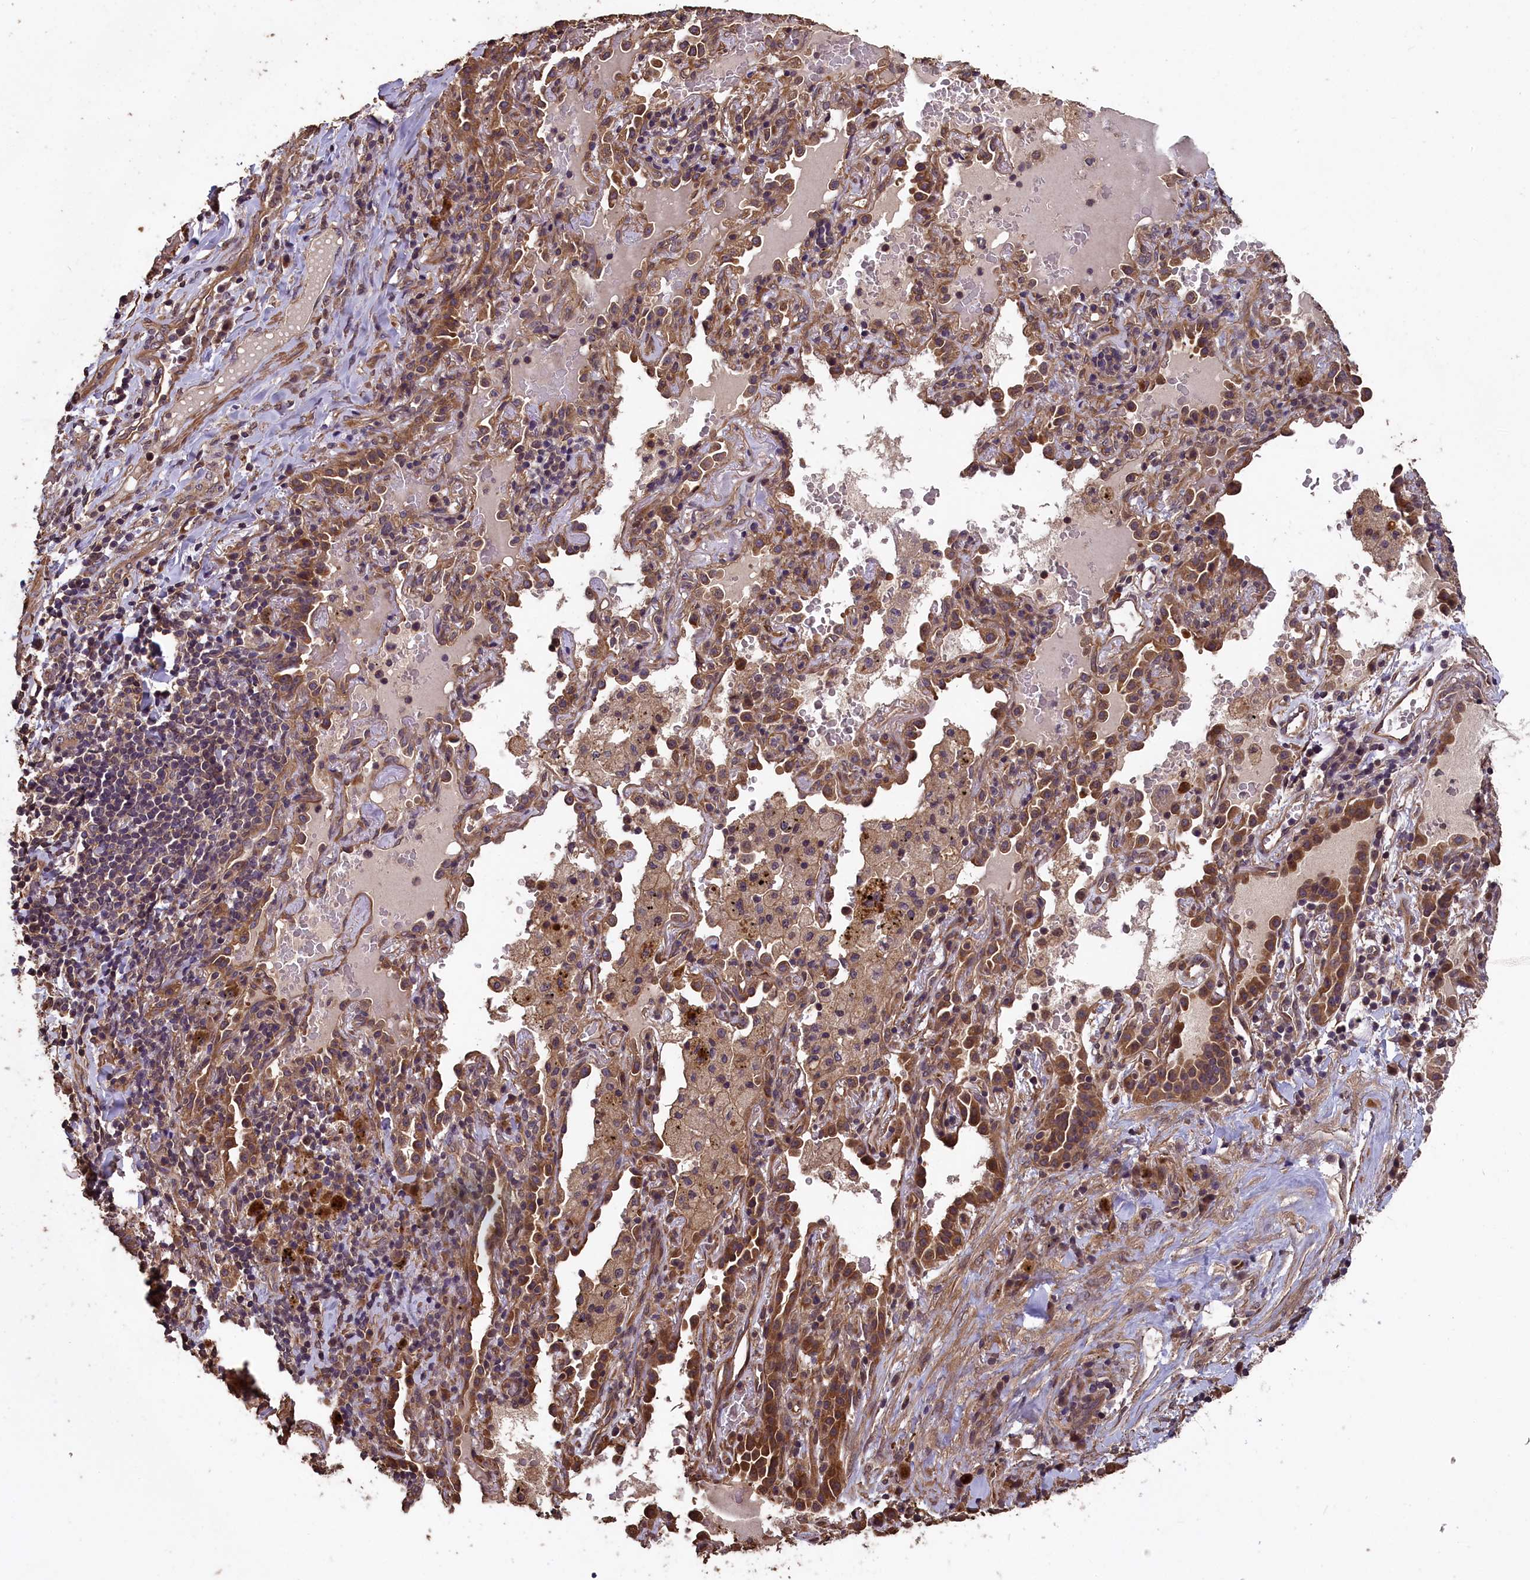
{"staining": {"intensity": "moderate", "quantity": ">75%", "location": "cytoplasmic/membranous"}, "tissue": "lung cancer", "cell_type": "Tumor cells", "image_type": "cancer", "snomed": [{"axis": "morphology", "description": "Squamous cell carcinoma, NOS"}, {"axis": "topography", "description": "Lung"}], "caption": "Immunohistochemistry histopathology image of neoplastic tissue: lung squamous cell carcinoma stained using IHC shows medium levels of moderate protein expression localized specifically in the cytoplasmic/membranous of tumor cells, appearing as a cytoplasmic/membranous brown color.", "gene": "CHD9", "patient": {"sex": "female", "age": 63}}